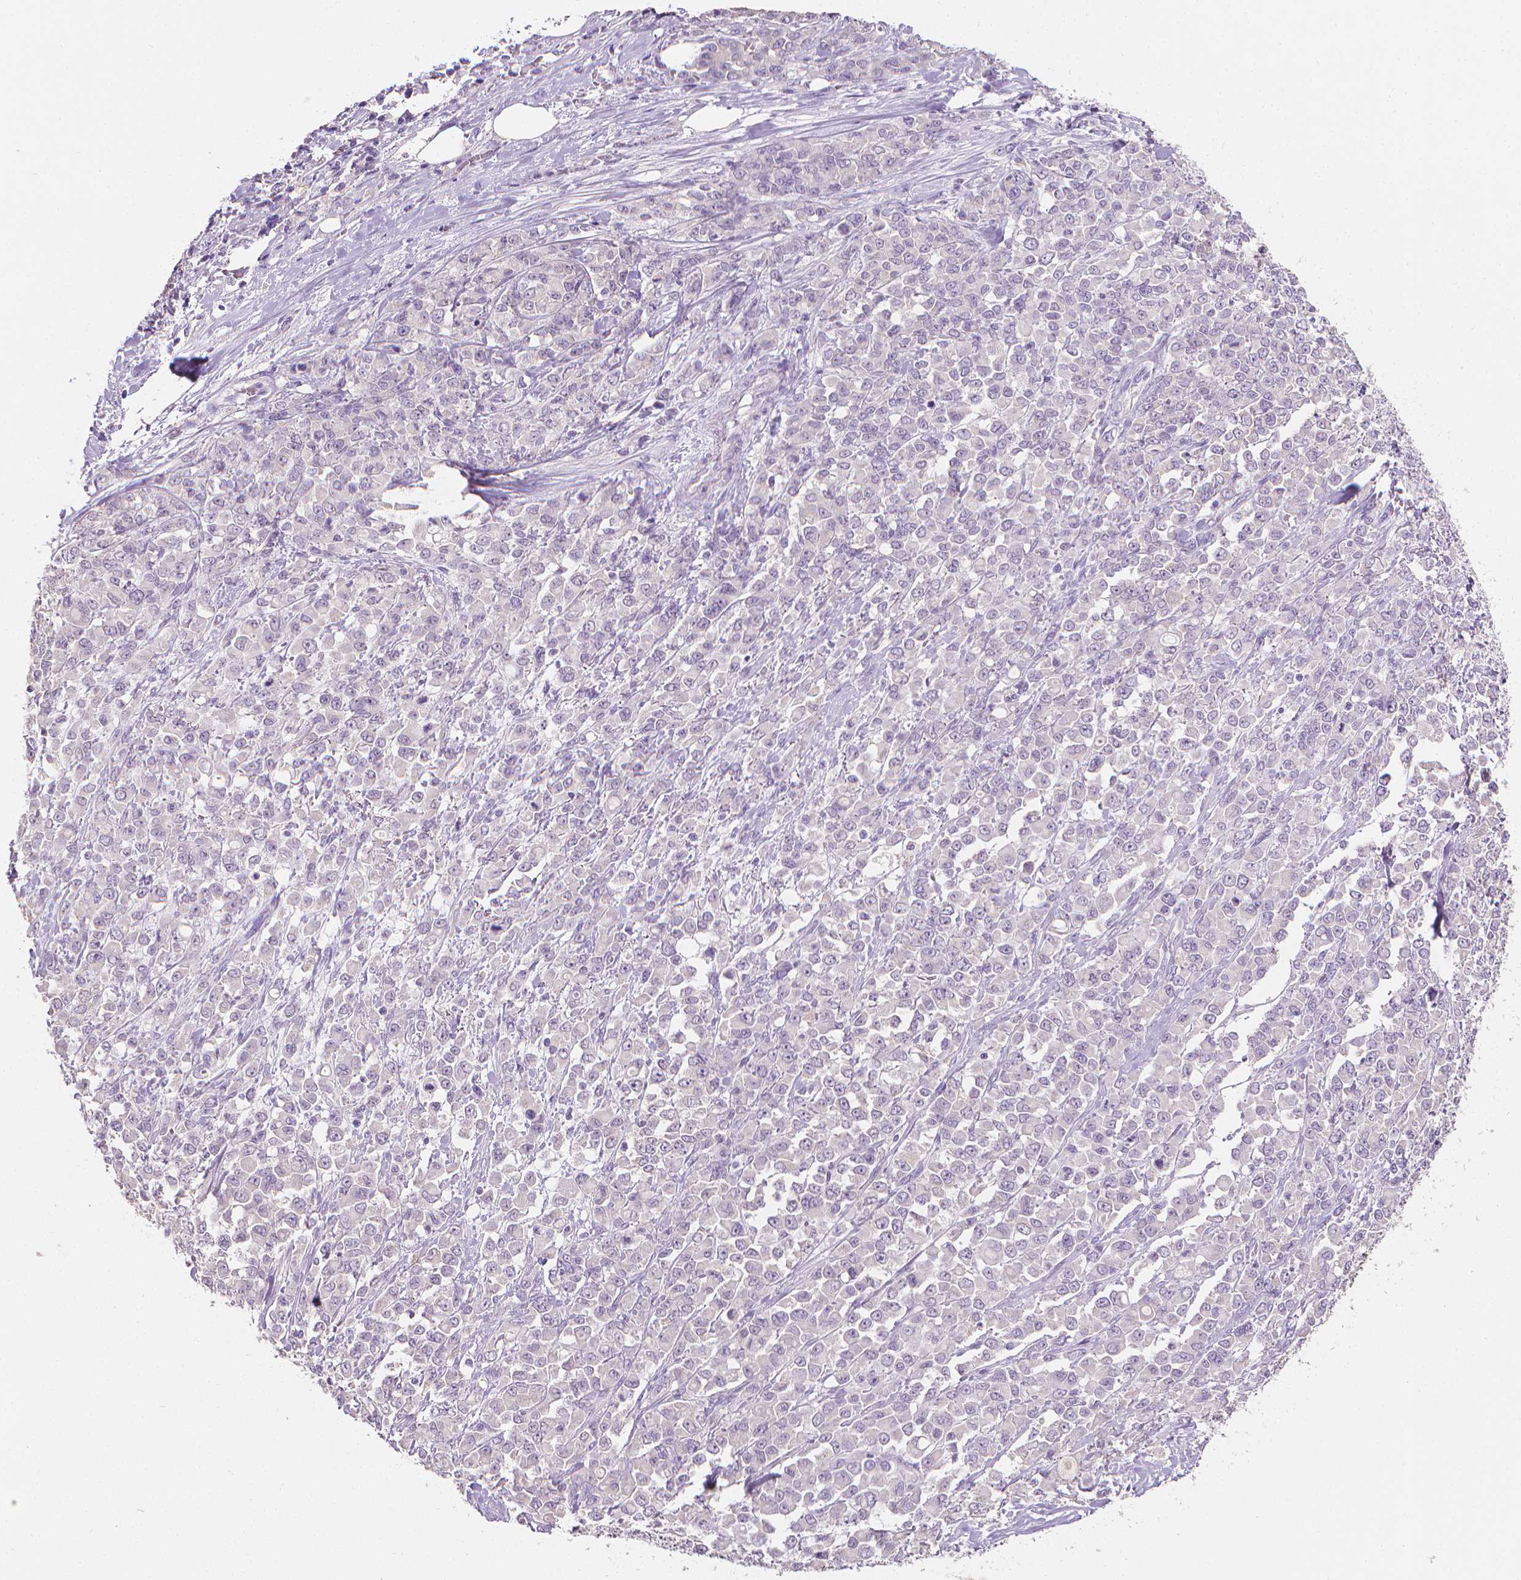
{"staining": {"intensity": "negative", "quantity": "none", "location": "none"}, "tissue": "stomach cancer", "cell_type": "Tumor cells", "image_type": "cancer", "snomed": [{"axis": "morphology", "description": "Adenocarcinoma, NOS"}, {"axis": "topography", "description": "Stomach"}], "caption": "IHC of human stomach adenocarcinoma displays no expression in tumor cells.", "gene": "FASN", "patient": {"sex": "female", "age": 76}}